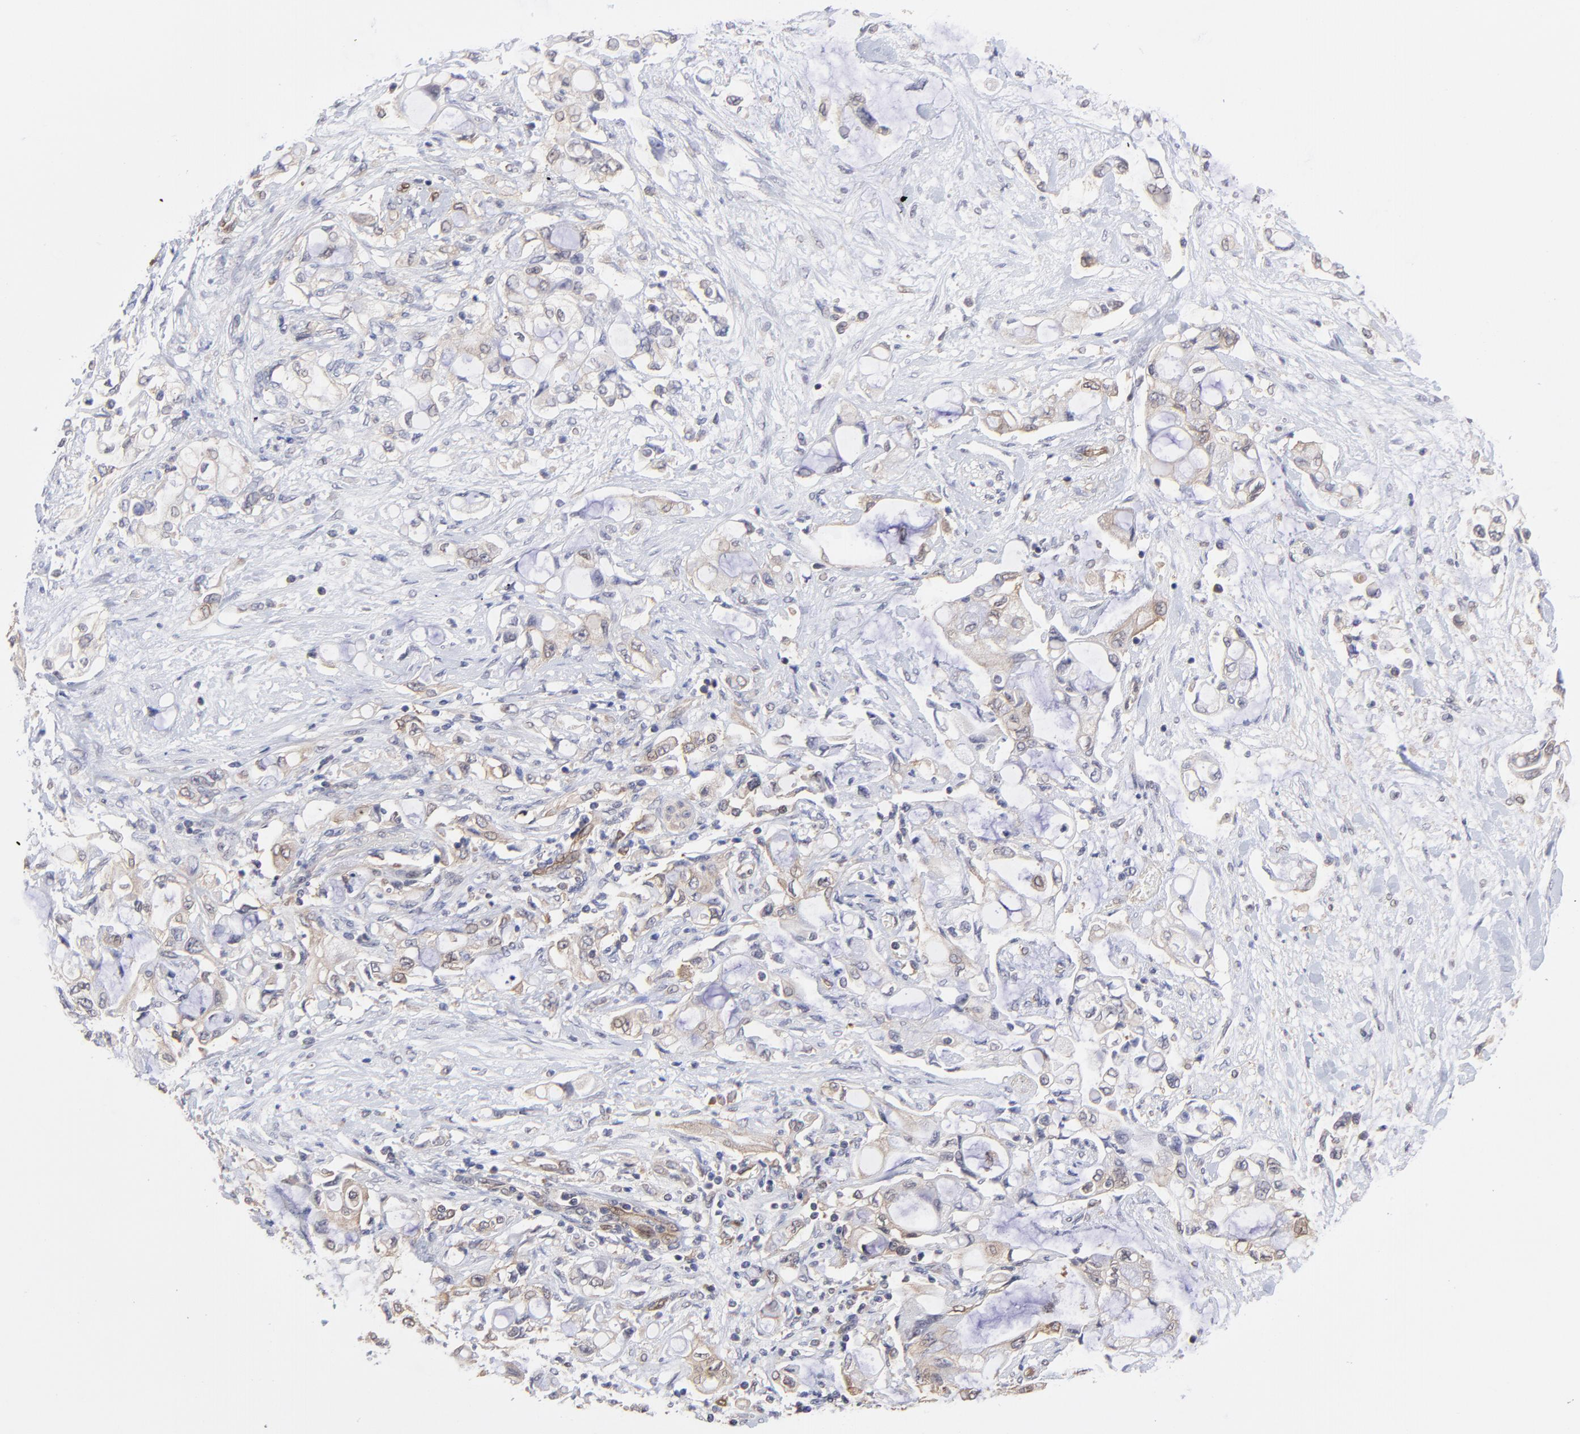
{"staining": {"intensity": "weak", "quantity": "<25%", "location": "cytoplasmic/membranous"}, "tissue": "pancreatic cancer", "cell_type": "Tumor cells", "image_type": "cancer", "snomed": [{"axis": "morphology", "description": "Adenocarcinoma, NOS"}, {"axis": "topography", "description": "Pancreas"}], "caption": "There is no significant expression in tumor cells of adenocarcinoma (pancreatic).", "gene": "GART", "patient": {"sex": "female", "age": 70}}